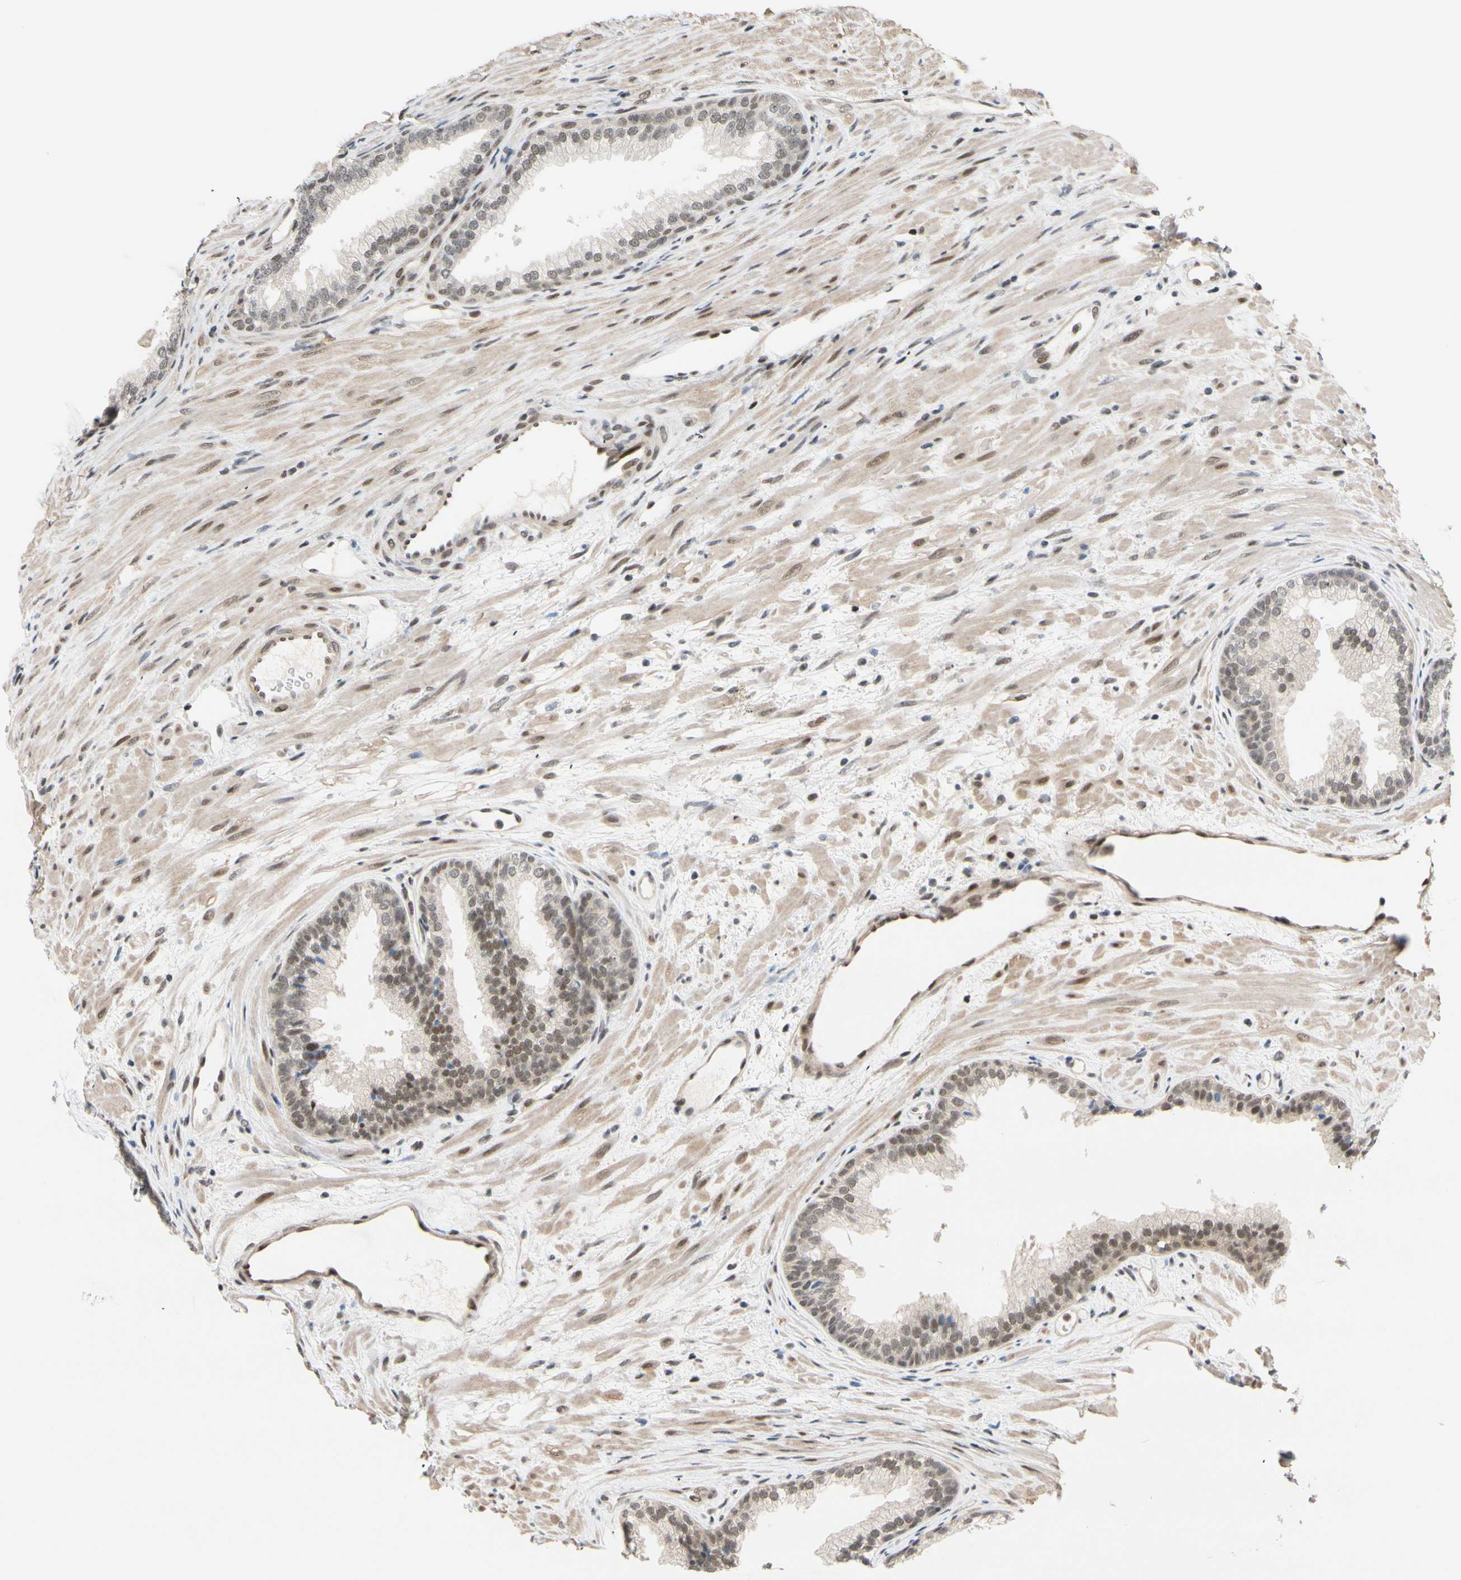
{"staining": {"intensity": "weak", "quantity": "25%-75%", "location": "nuclear"}, "tissue": "prostate", "cell_type": "Glandular cells", "image_type": "normal", "snomed": [{"axis": "morphology", "description": "Normal tissue, NOS"}, {"axis": "topography", "description": "Prostate"}], "caption": "High-power microscopy captured an immunohistochemistry (IHC) micrograph of unremarkable prostate, revealing weak nuclear staining in about 25%-75% of glandular cells.", "gene": "TAF4", "patient": {"sex": "male", "age": 76}}